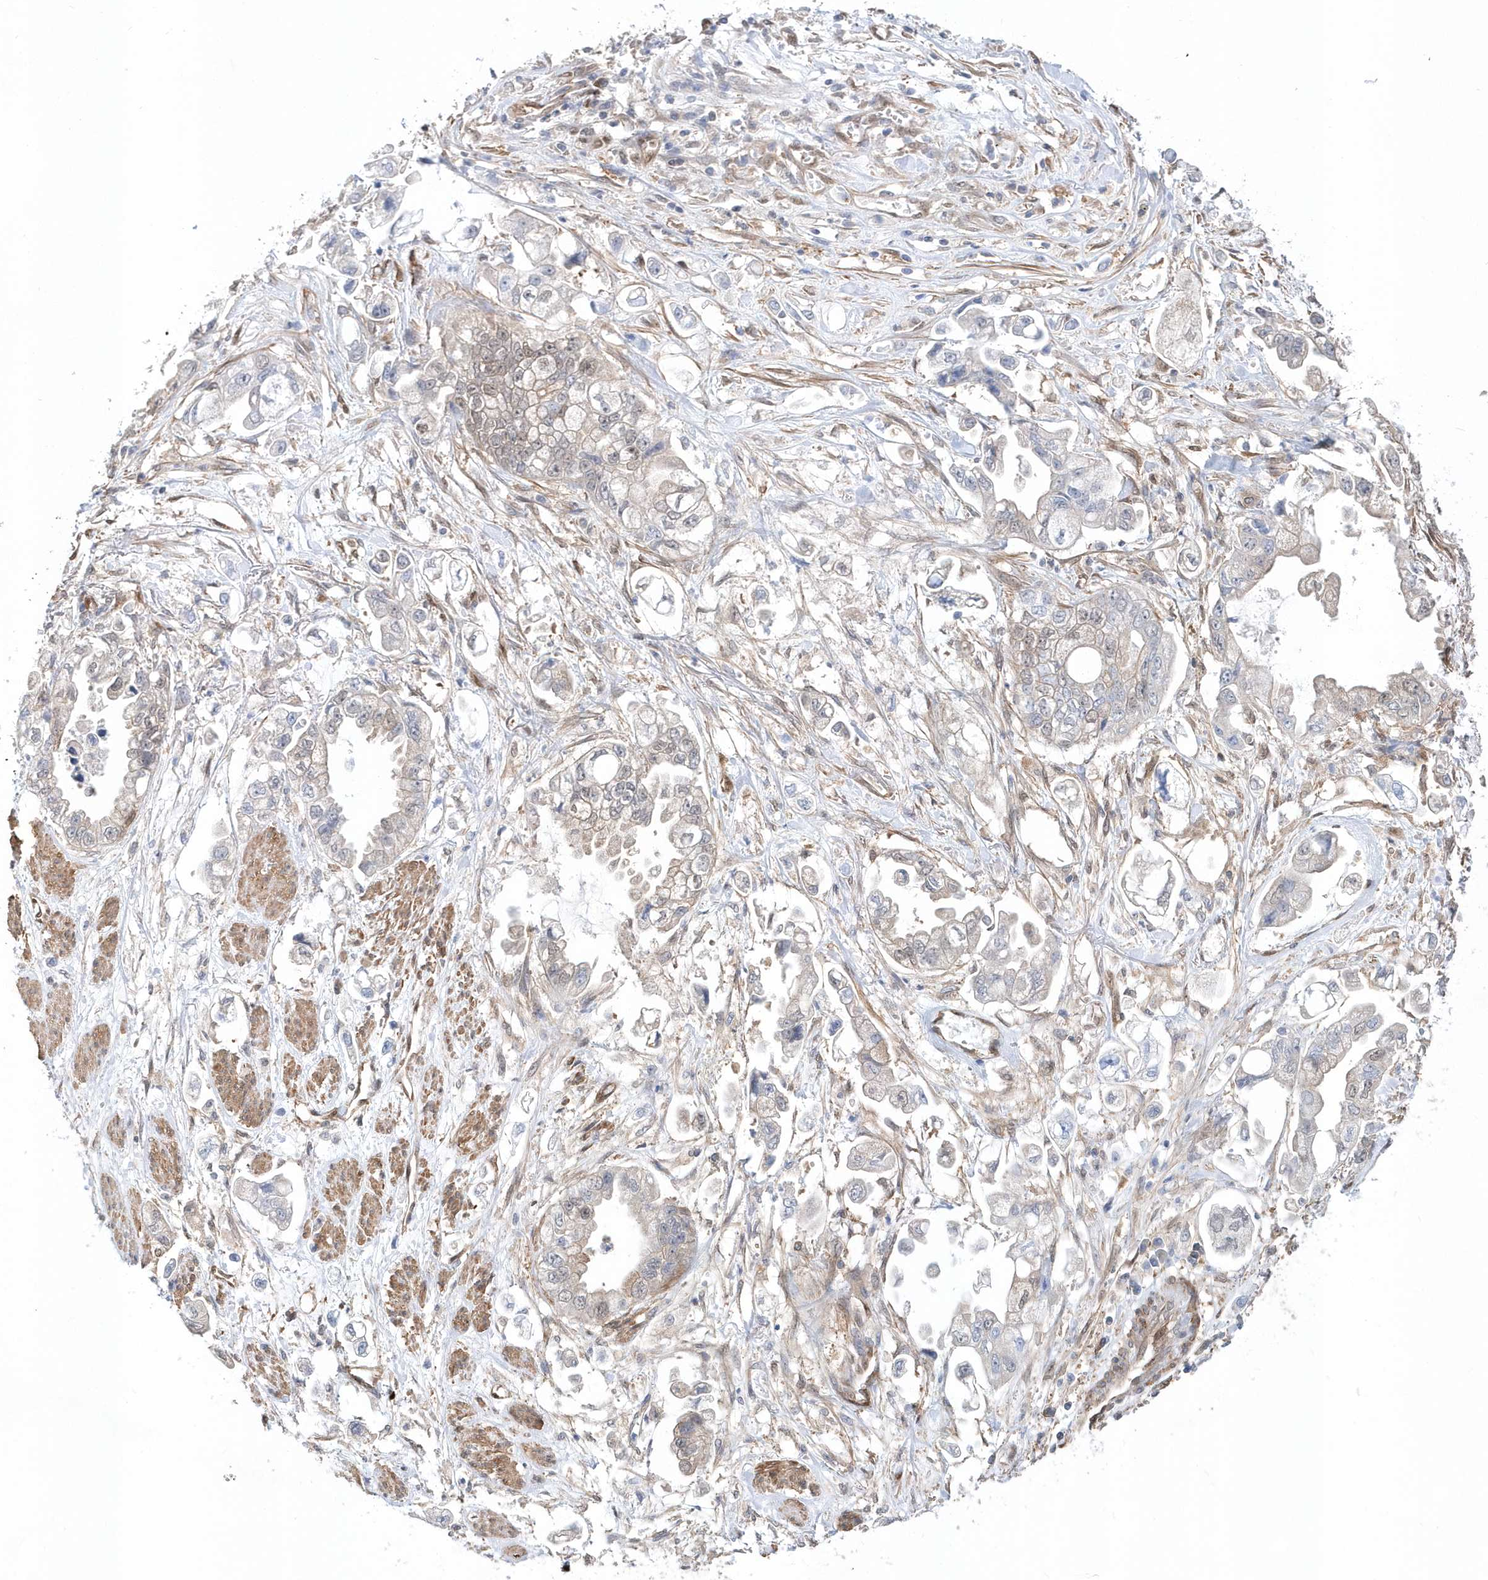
{"staining": {"intensity": "weak", "quantity": "<25%", "location": "cytoplasmic/membranous,nuclear"}, "tissue": "stomach cancer", "cell_type": "Tumor cells", "image_type": "cancer", "snomed": [{"axis": "morphology", "description": "Adenocarcinoma, NOS"}, {"axis": "topography", "description": "Stomach"}], "caption": "This micrograph is of stomach cancer stained with immunohistochemistry (IHC) to label a protein in brown with the nuclei are counter-stained blue. There is no positivity in tumor cells.", "gene": "BDH2", "patient": {"sex": "male", "age": 62}}